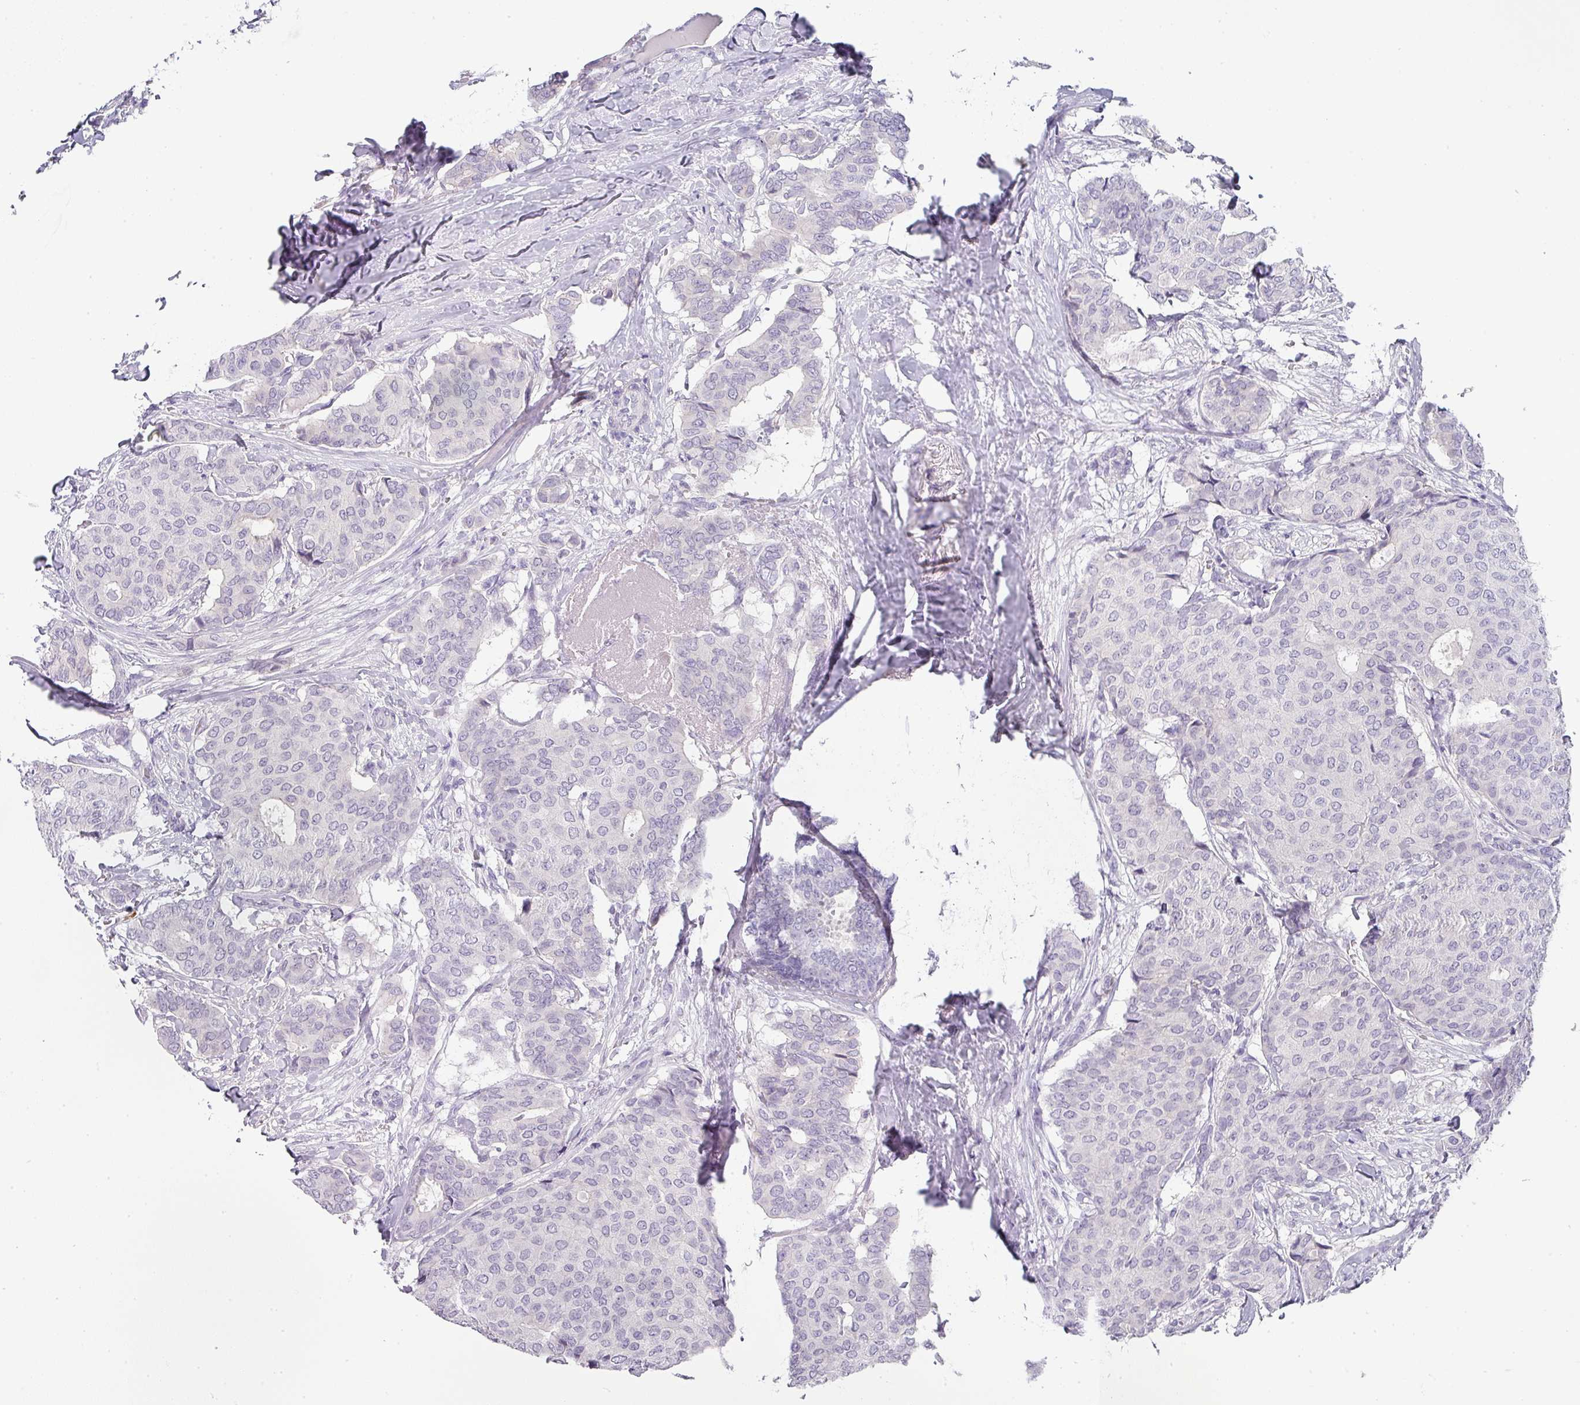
{"staining": {"intensity": "negative", "quantity": "none", "location": "none"}, "tissue": "breast cancer", "cell_type": "Tumor cells", "image_type": "cancer", "snomed": [{"axis": "morphology", "description": "Duct carcinoma"}, {"axis": "topography", "description": "Breast"}], "caption": "Human breast invasive ductal carcinoma stained for a protein using immunohistochemistry displays no positivity in tumor cells.", "gene": "BTLA", "patient": {"sex": "female", "age": 75}}